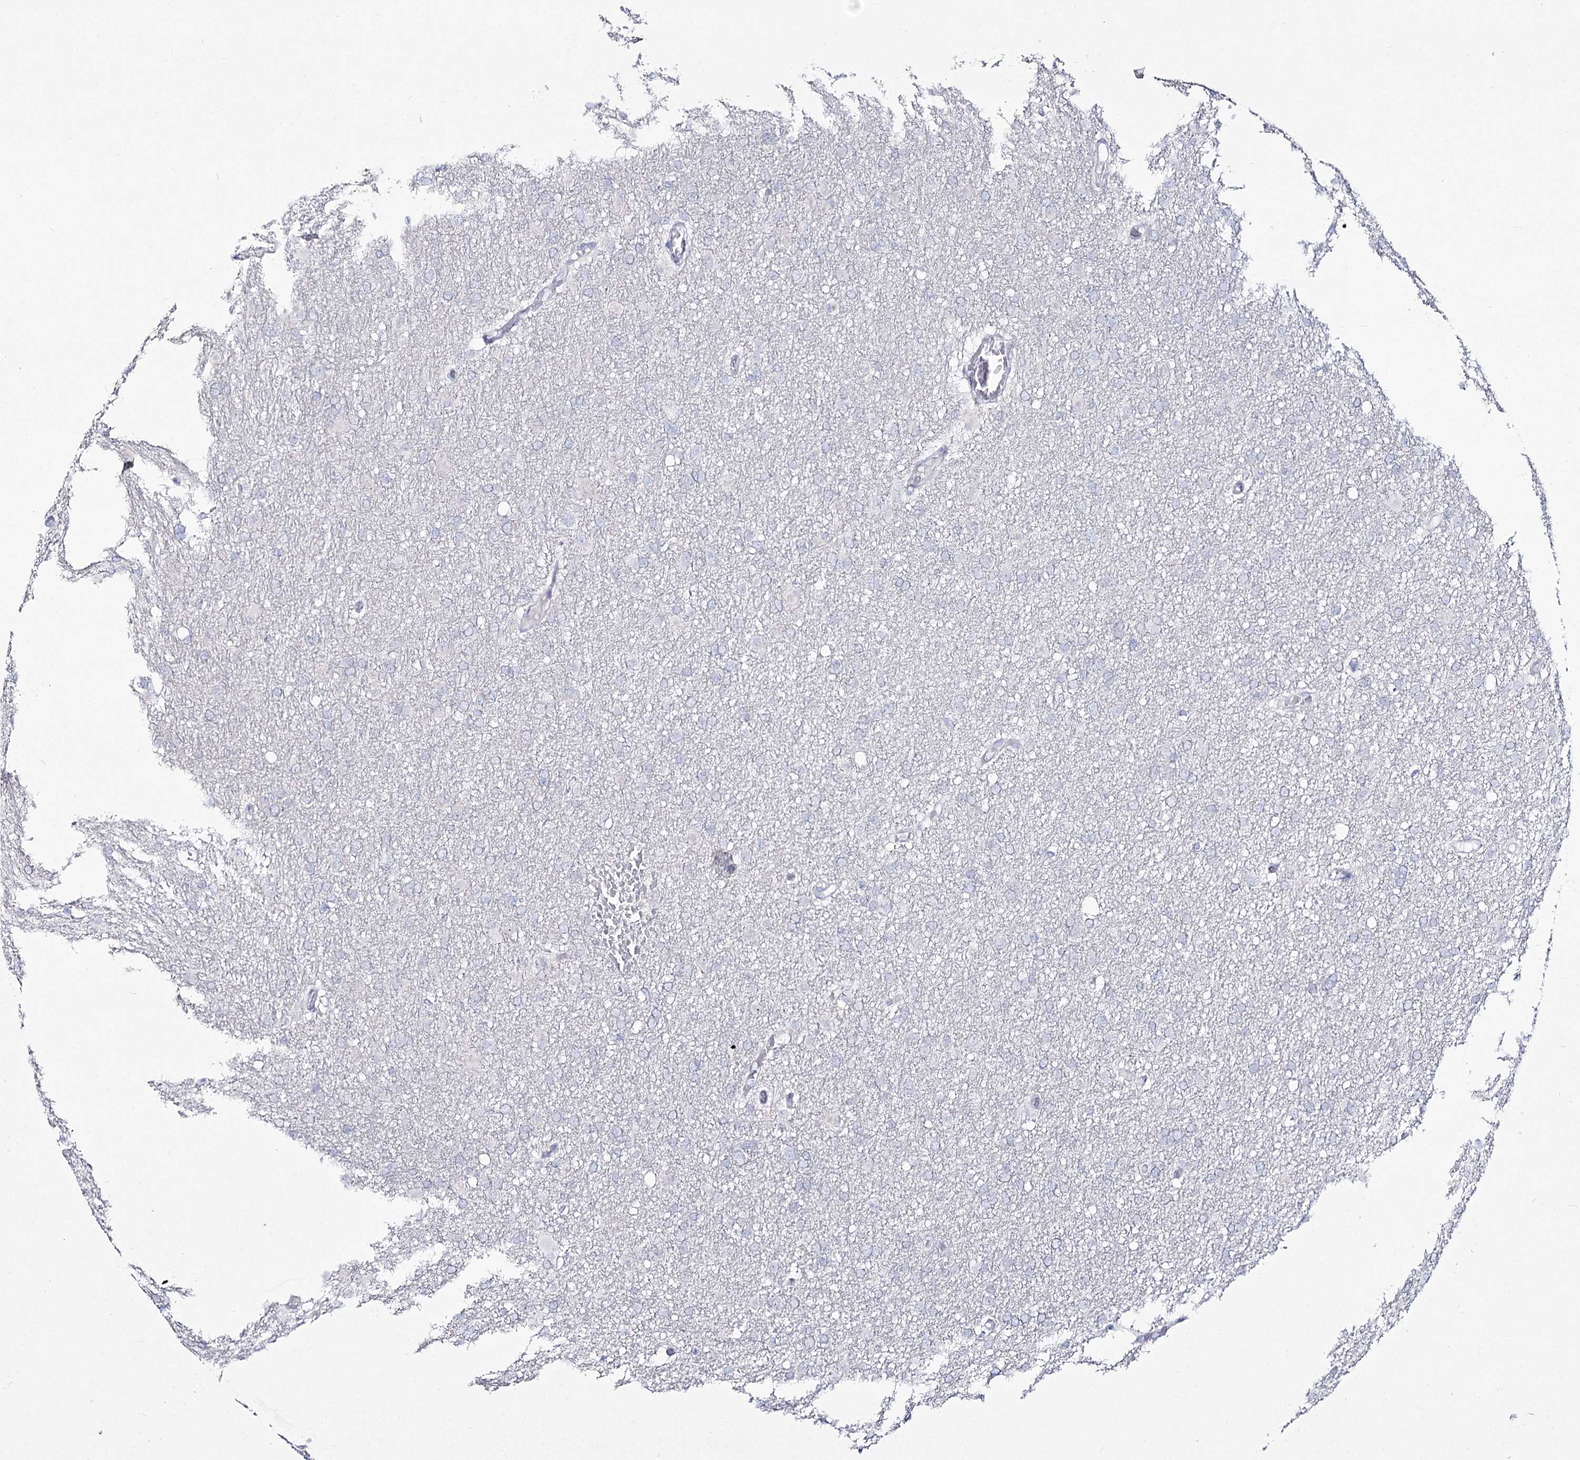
{"staining": {"intensity": "negative", "quantity": "none", "location": "none"}, "tissue": "glioma", "cell_type": "Tumor cells", "image_type": "cancer", "snomed": [{"axis": "morphology", "description": "Glioma, malignant, High grade"}, {"axis": "topography", "description": "Cerebral cortex"}], "caption": "Glioma stained for a protein using immunohistochemistry reveals no positivity tumor cells.", "gene": "NIPAL4", "patient": {"sex": "female", "age": 36}}